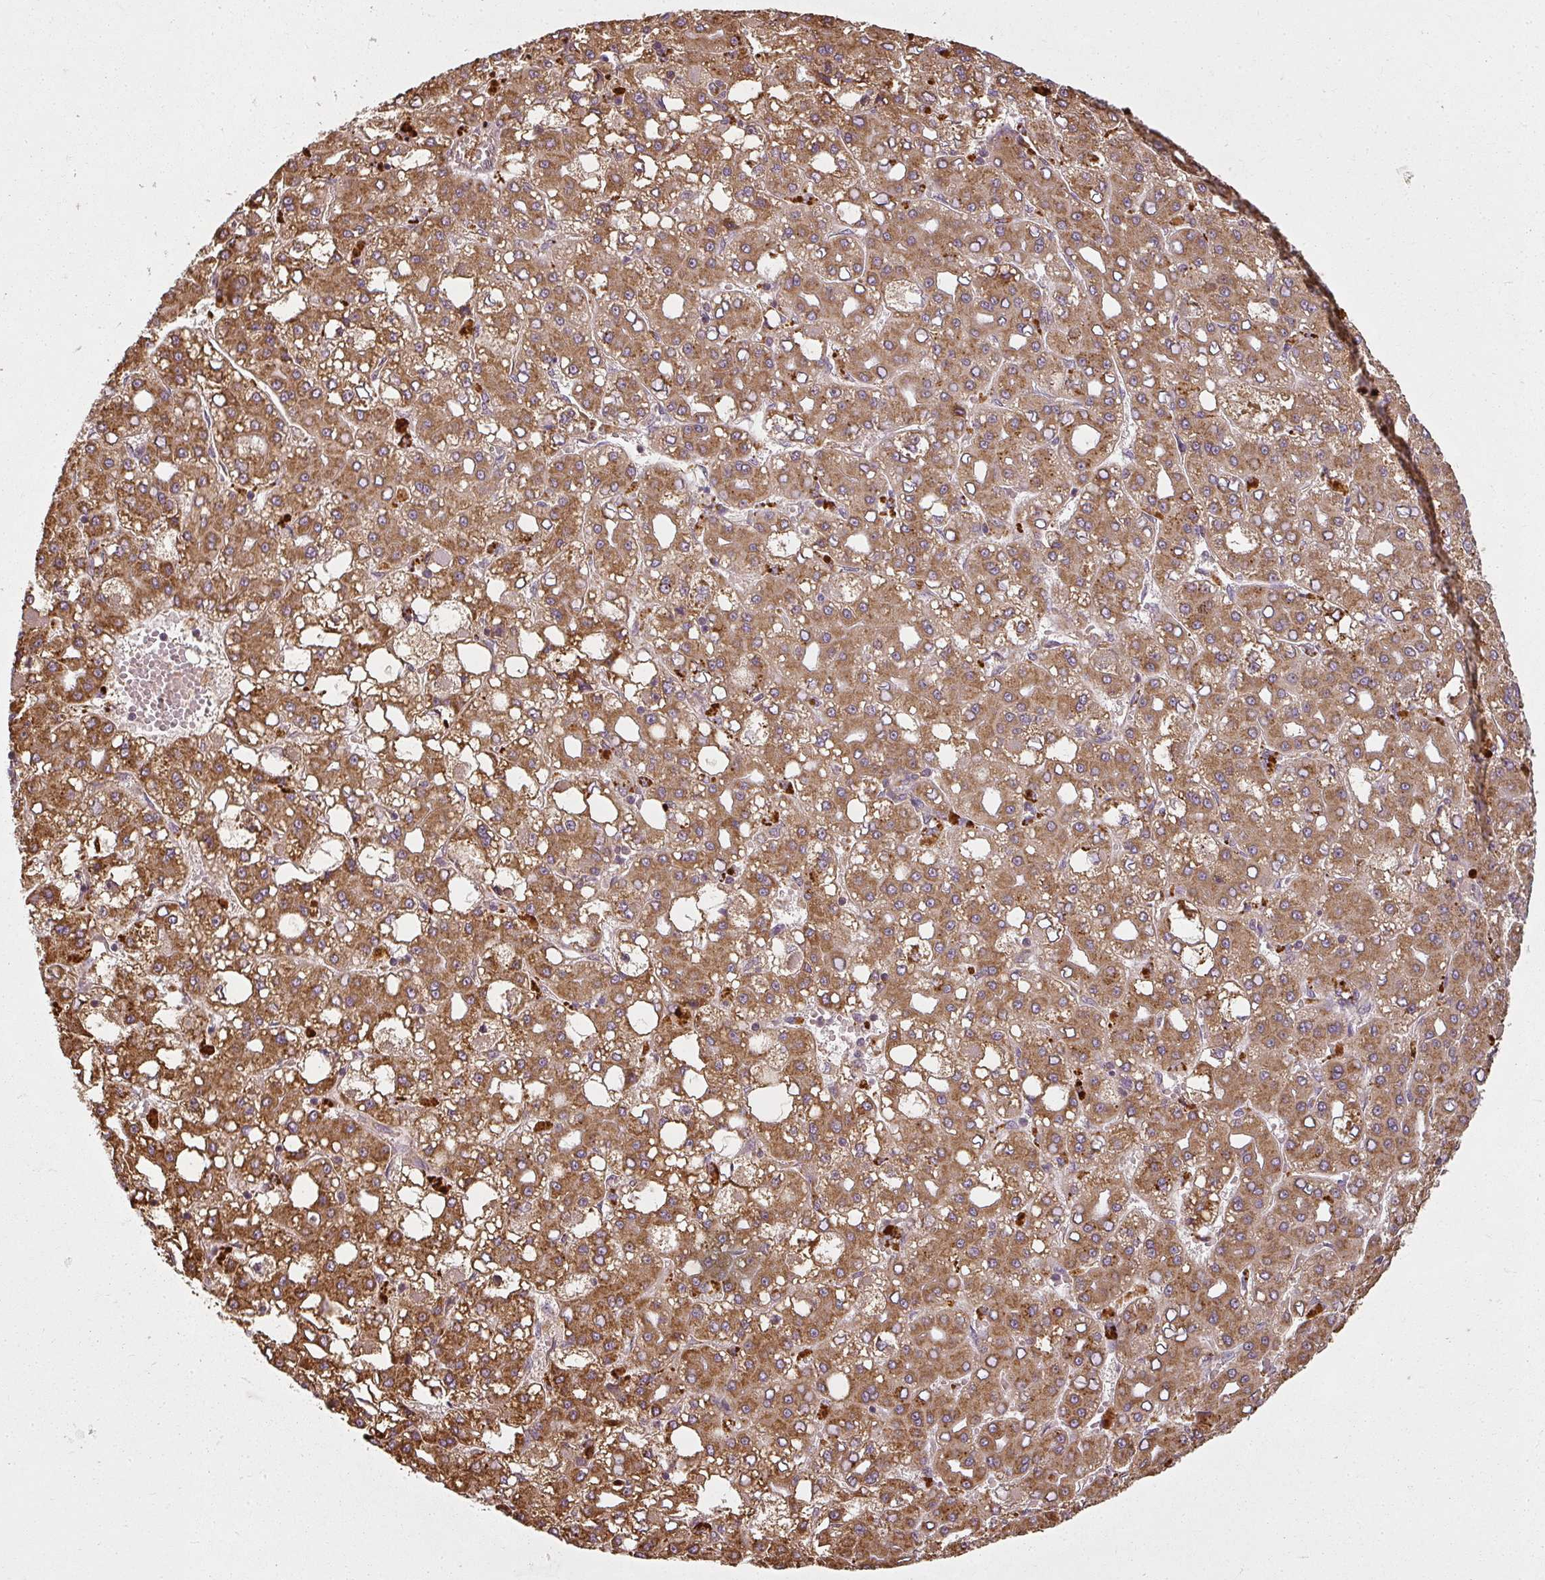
{"staining": {"intensity": "strong", "quantity": ">75%", "location": "cytoplasmic/membranous"}, "tissue": "liver cancer", "cell_type": "Tumor cells", "image_type": "cancer", "snomed": [{"axis": "morphology", "description": "Carcinoma, Hepatocellular, NOS"}, {"axis": "topography", "description": "Liver"}], "caption": "Immunohistochemistry (IHC) micrograph of human liver cancer stained for a protein (brown), which shows high levels of strong cytoplasmic/membranous staining in about >75% of tumor cells.", "gene": "RPL24", "patient": {"sex": "male", "age": 65}}